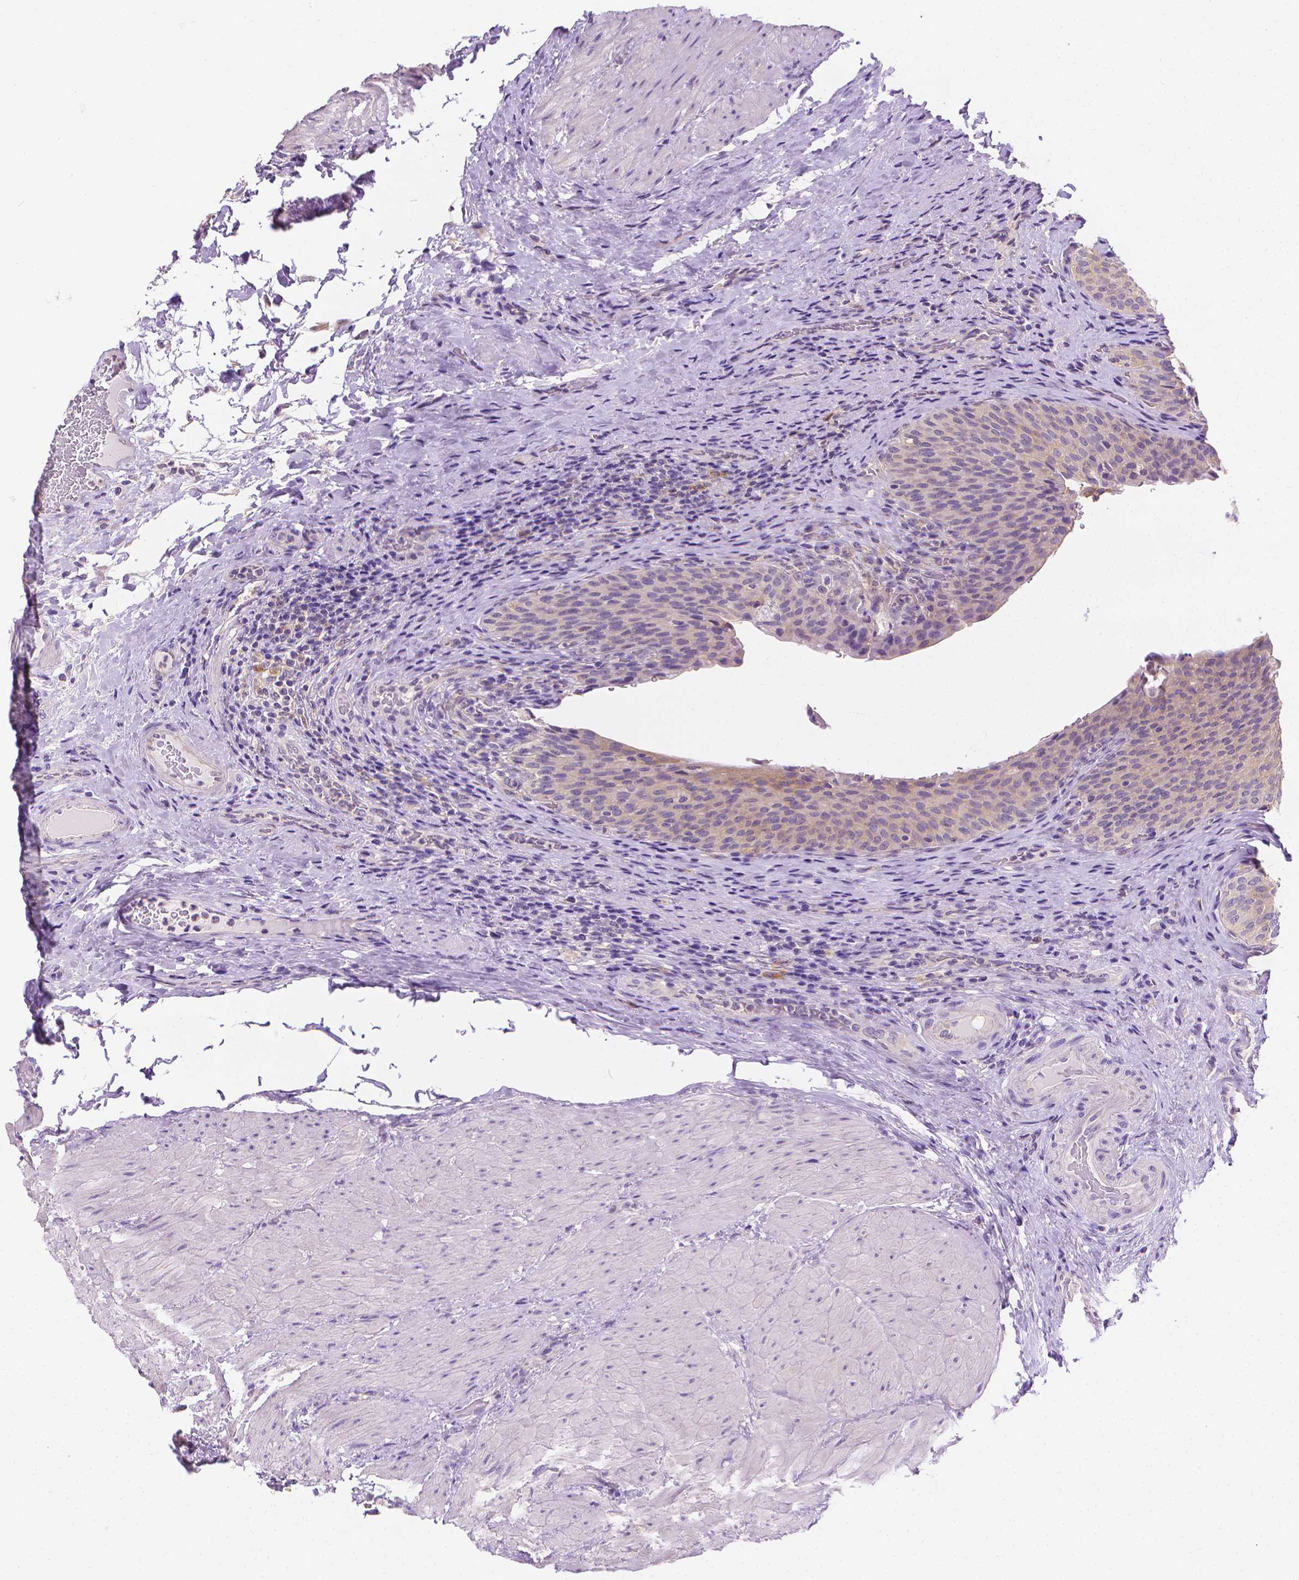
{"staining": {"intensity": "moderate", "quantity": "<25%", "location": "cytoplasmic/membranous"}, "tissue": "urinary bladder", "cell_type": "Urothelial cells", "image_type": "normal", "snomed": [{"axis": "morphology", "description": "Normal tissue, NOS"}, {"axis": "topography", "description": "Urinary bladder"}, {"axis": "topography", "description": "Peripheral nerve tissue"}], "caption": "Immunohistochemical staining of normal urinary bladder reveals moderate cytoplasmic/membranous protein staining in approximately <25% of urothelial cells.", "gene": "FASN", "patient": {"sex": "male", "age": 66}}